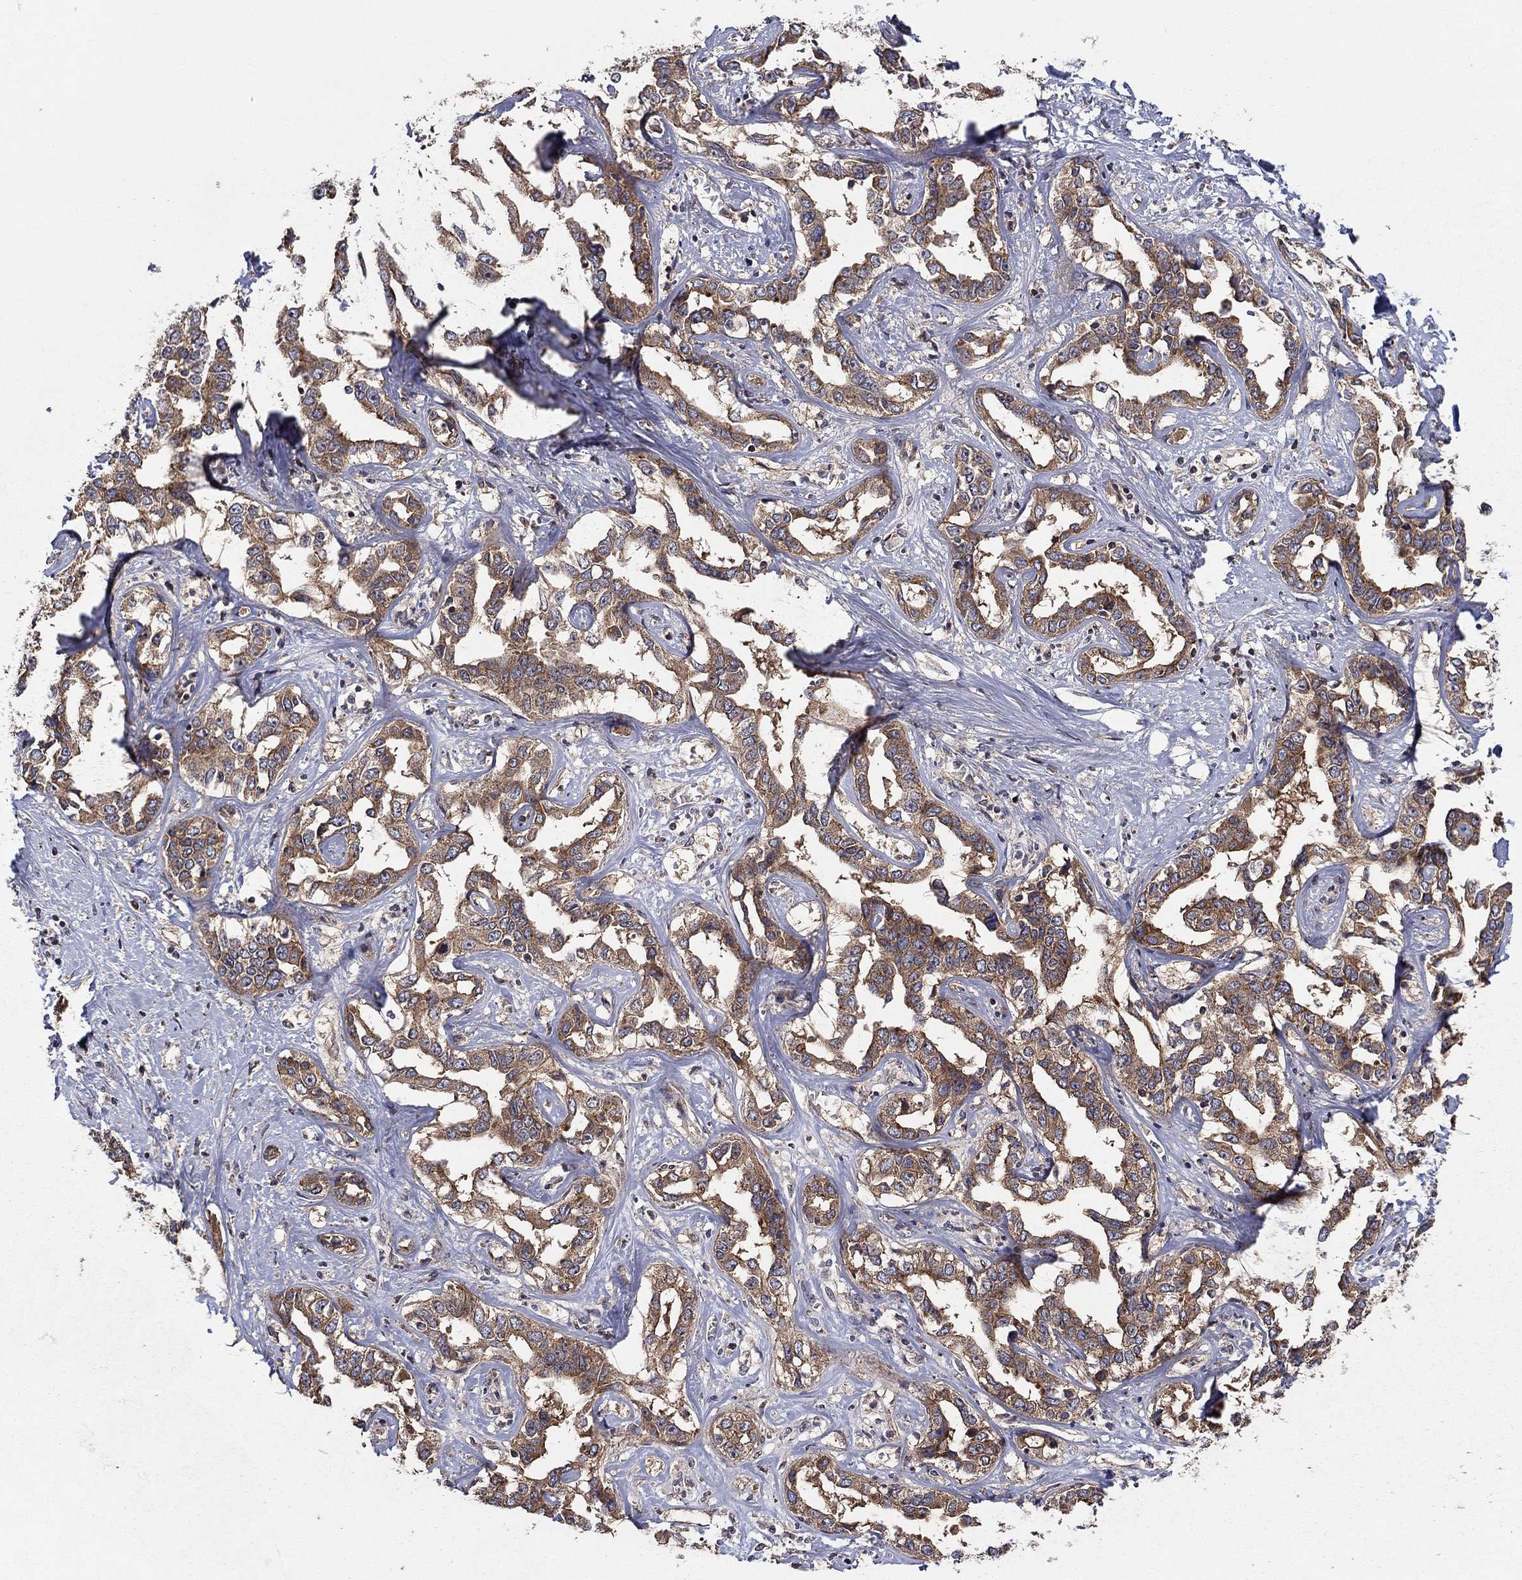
{"staining": {"intensity": "moderate", "quantity": ">75%", "location": "cytoplasmic/membranous"}, "tissue": "liver cancer", "cell_type": "Tumor cells", "image_type": "cancer", "snomed": [{"axis": "morphology", "description": "Cholangiocarcinoma"}, {"axis": "topography", "description": "Liver"}], "caption": "Brown immunohistochemical staining in liver cholangiocarcinoma exhibits moderate cytoplasmic/membranous expression in about >75% of tumor cells.", "gene": "BMERB1", "patient": {"sex": "male", "age": 59}}